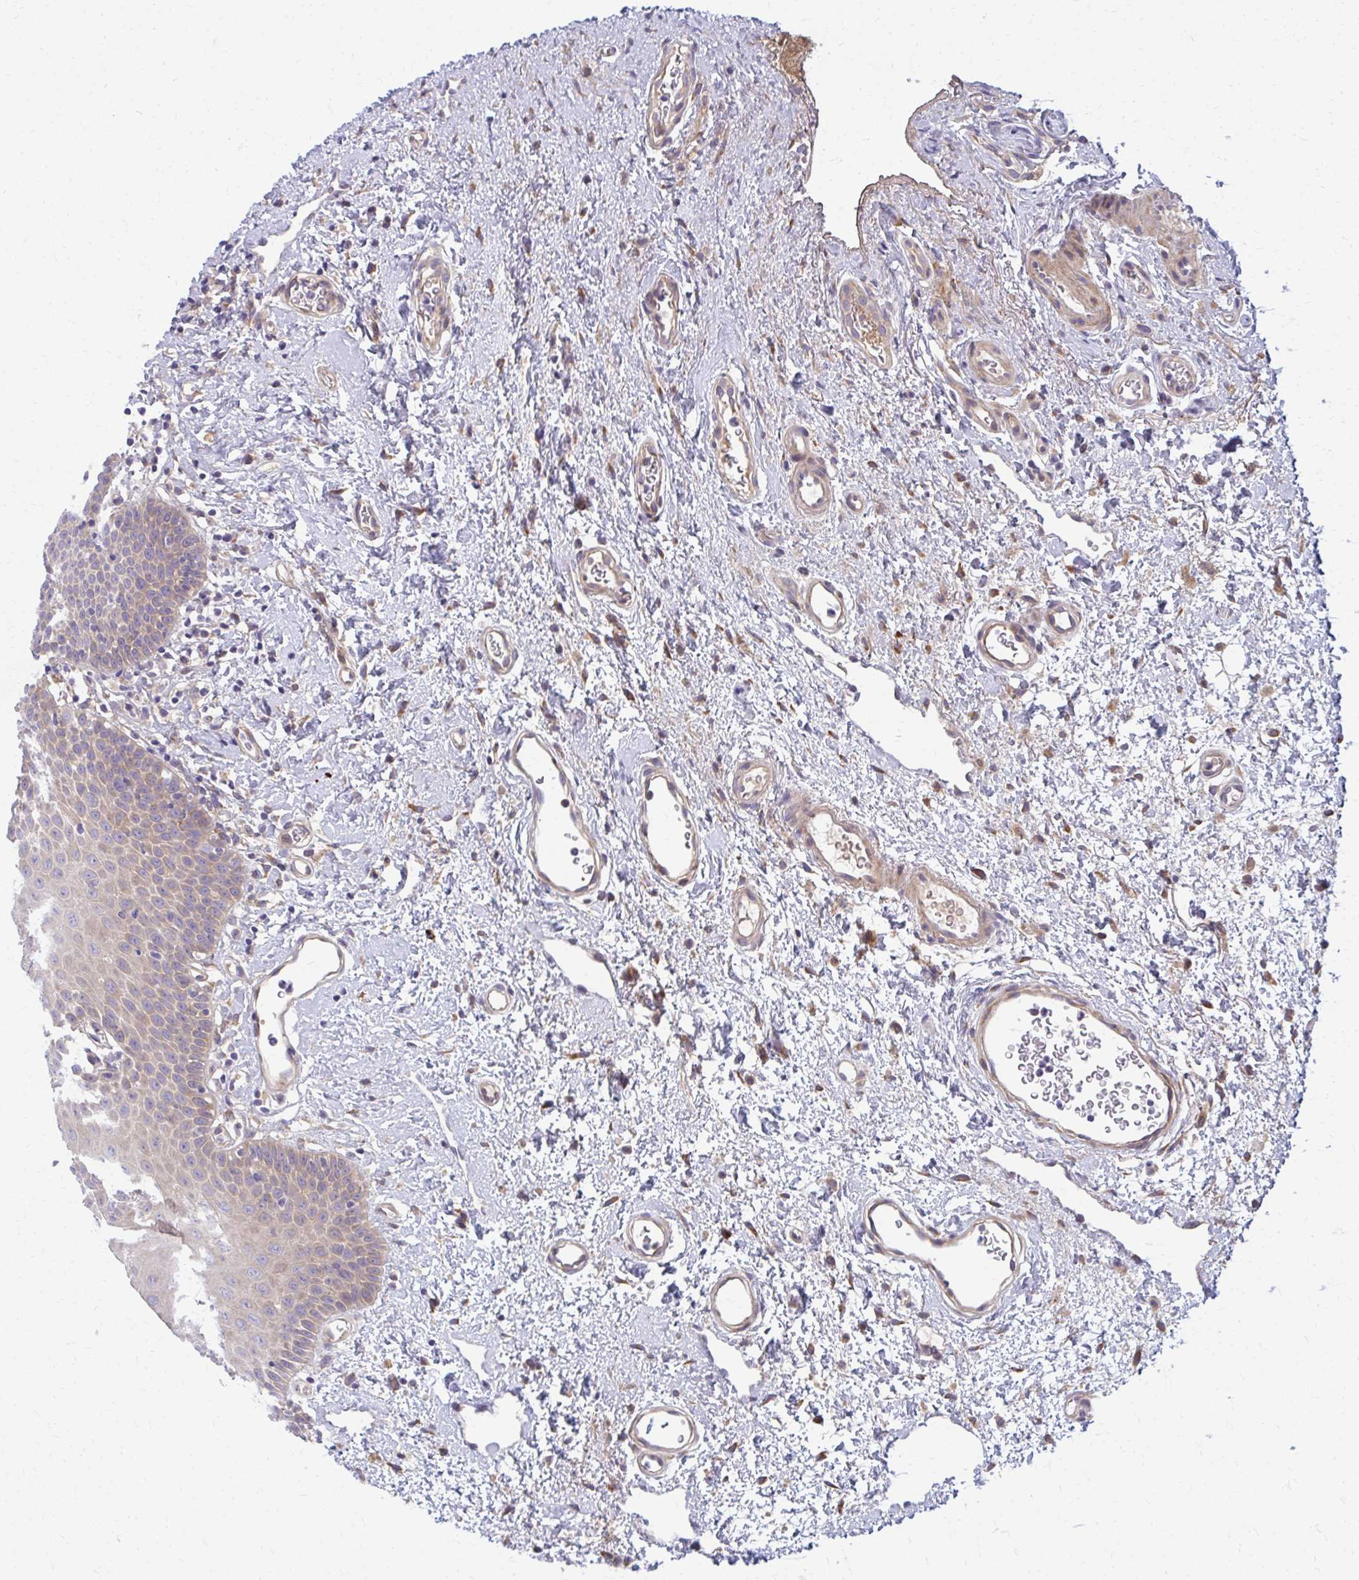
{"staining": {"intensity": "weak", "quantity": "25%-75%", "location": "cytoplasmic/membranous"}, "tissue": "oral mucosa", "cell_type": "Squamous epithelial cells", "image_type": "normal", "snomed": [{"axis": "morphology", "description": "Normal tissue, NOS"}, {"axis": "topography", "description": "Oral tissue"}, {"axis": "topography", "description": "Head-Neck"}], "caption": "A low amount of weak cytoplasmic/membranous expression is identified in approximately 25%-75% of squamous epithelial cells in normal oral mucosa.", "gene": "CEMP1", "patient": {"sex": "female", "age": 55}}